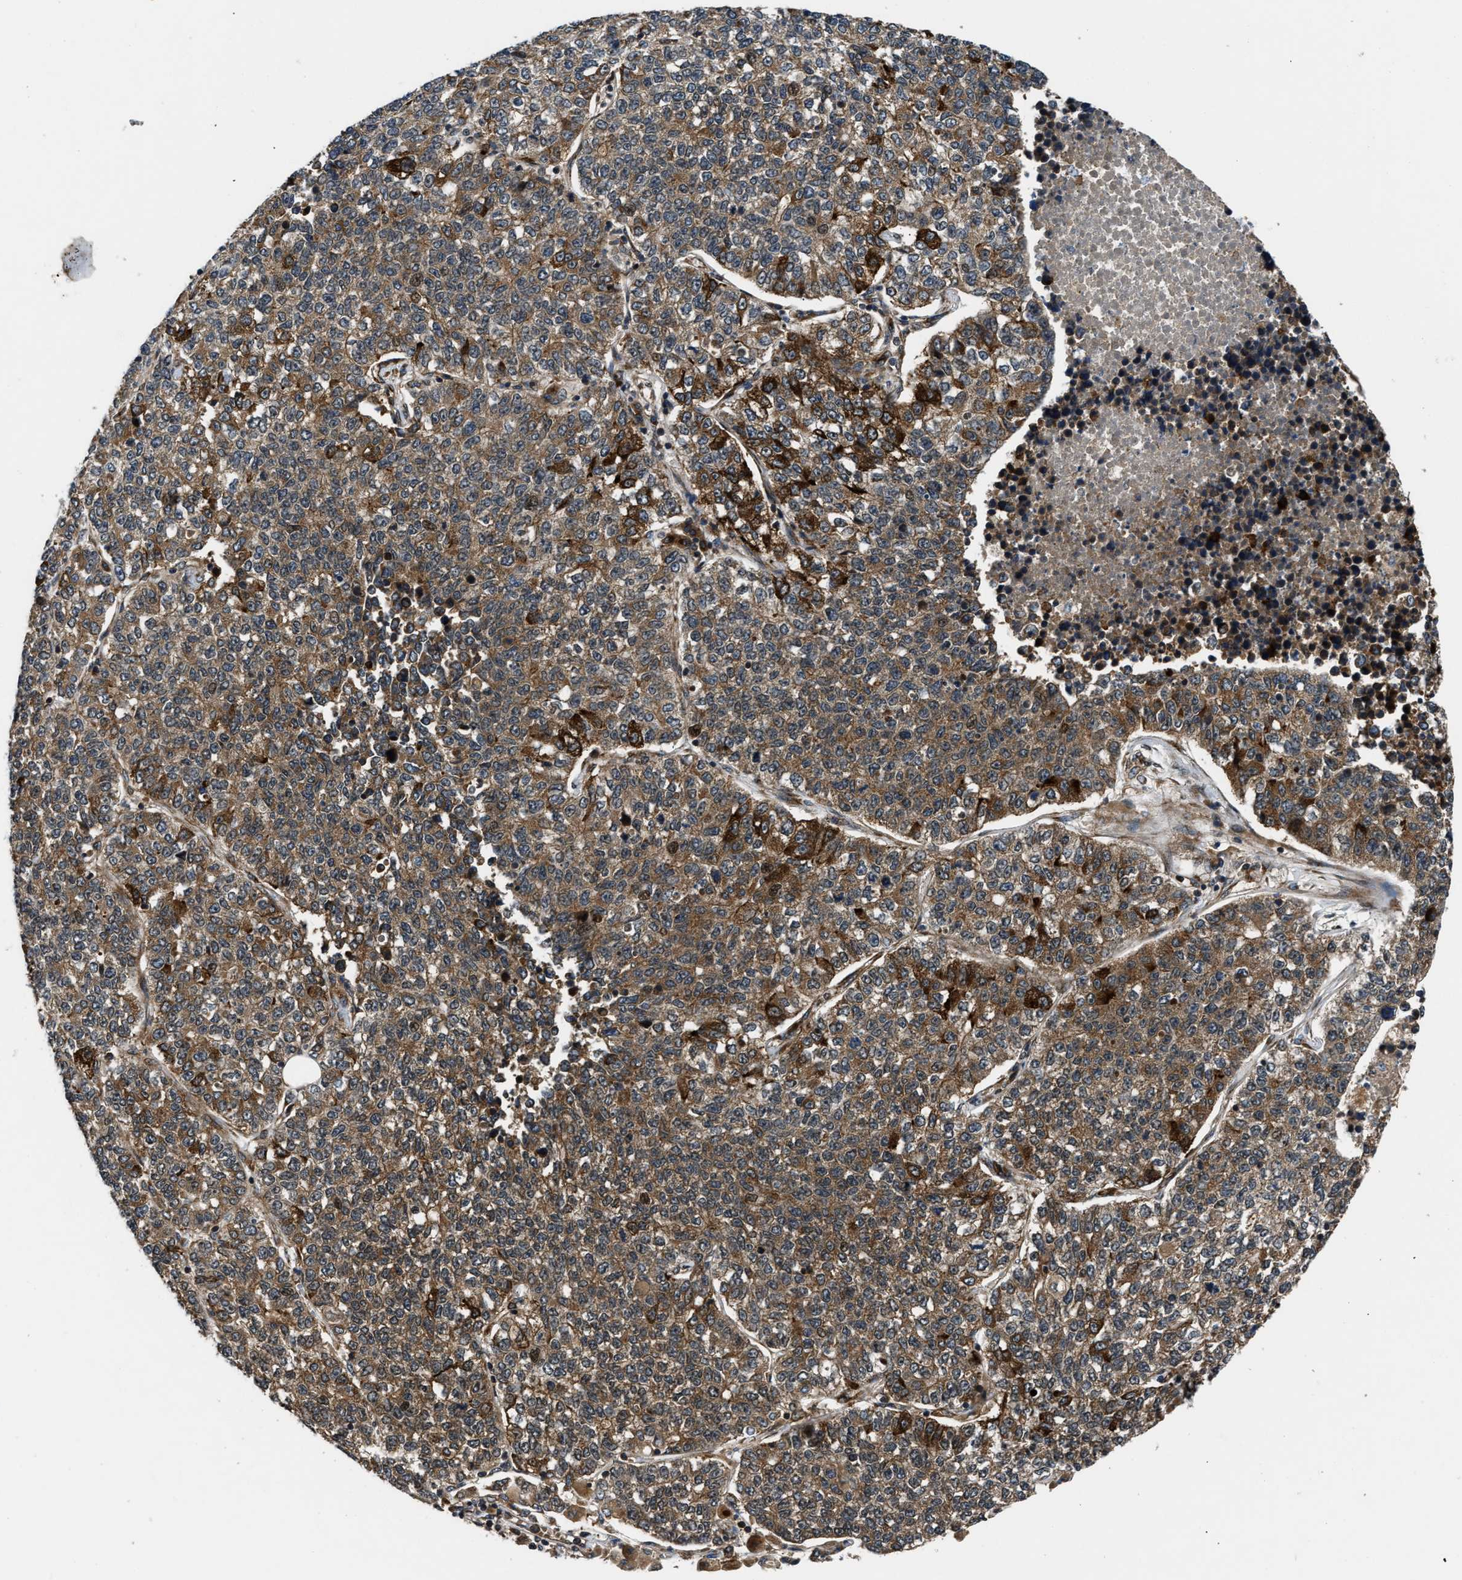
{"staining": {"intensity": "moderate", "quantity": ">75%", "location": "cytoplasmic/membranous"}, "tissue": "lung cancer", "cell_type": "Tumor cells", "image_type": "cancer", "snomed": [{"axis": "morphology", "description": "Adenocarcinoma, NOS"}, {"axis": "topography", "description": "Lung"}], "caption": "About >75% of tumor cells in human lung adenocarcinoma reveal moderate cytoplasmic/membranous protein positivity as visualized by brown immunohistochemical staining.", "gene": "PNPLA8", "patient": {"sex": "male", "age": 49}}